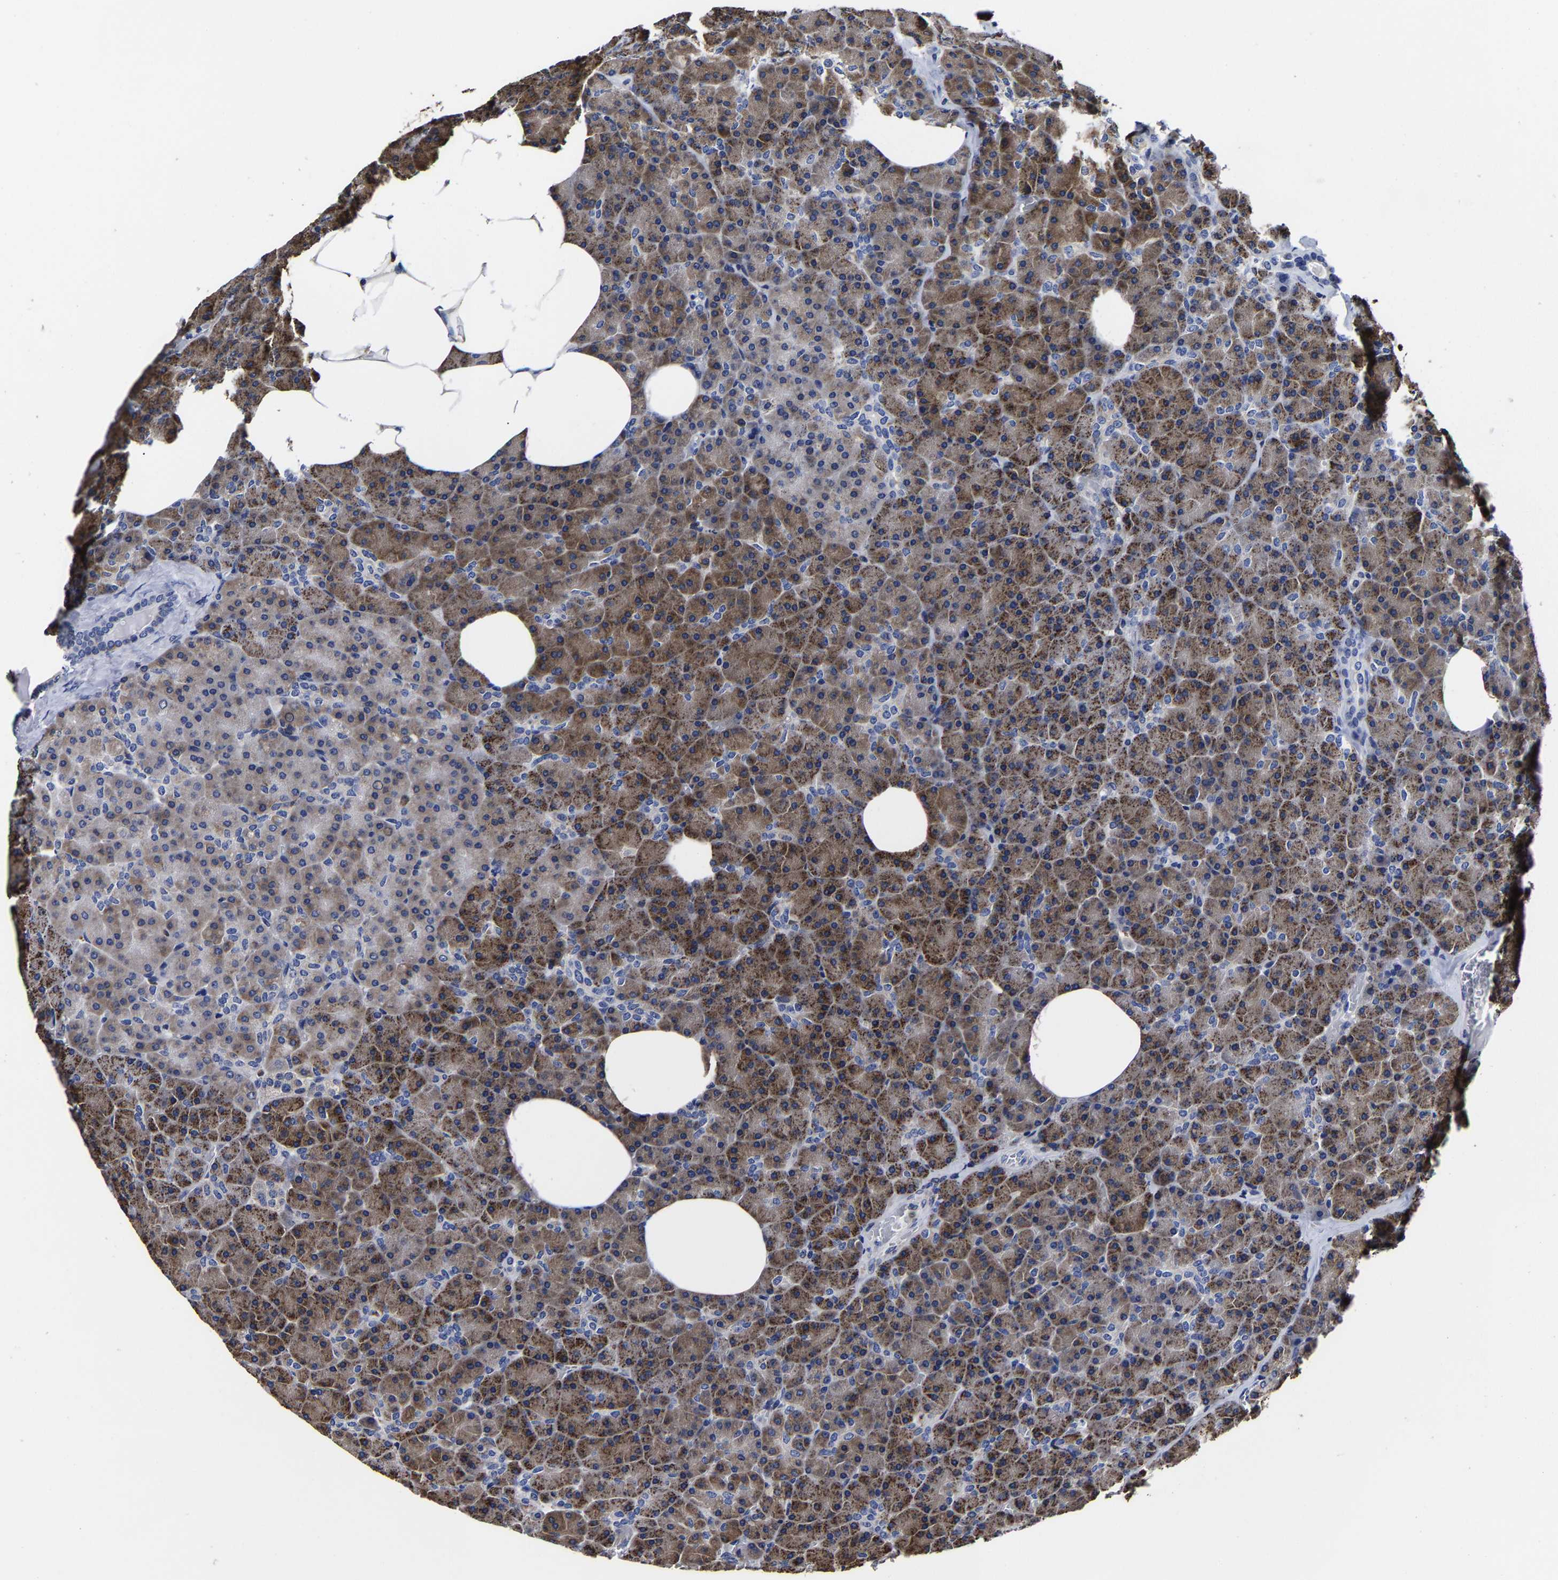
{"staining": {"intensity": "strong", "quantity": ">75%", "location": "cytoplasmic/membranous"}, "tissue": "pancreas", "cell_type": "Exocrine glandular cells", "image_type": "normal", "snomed": [{"axis": "morphology", "description": "Normal tissue, NOS"}, {"axis": "morphology", "description": "Carcinoid, malignant, NOS"}, {"axis": "topography", "description": "Pancreas"}], "caption": "Immunohistochemistry (IHC) (DAB (3,3'-diaminobenzidine)) staining of benign pancreas demonstrates strong cytoplasmic/membranous protein positivity in about >75% of exocrine glandular cells.", "gene": "AASS", "patient": {"sex": "female", "age": 35}}